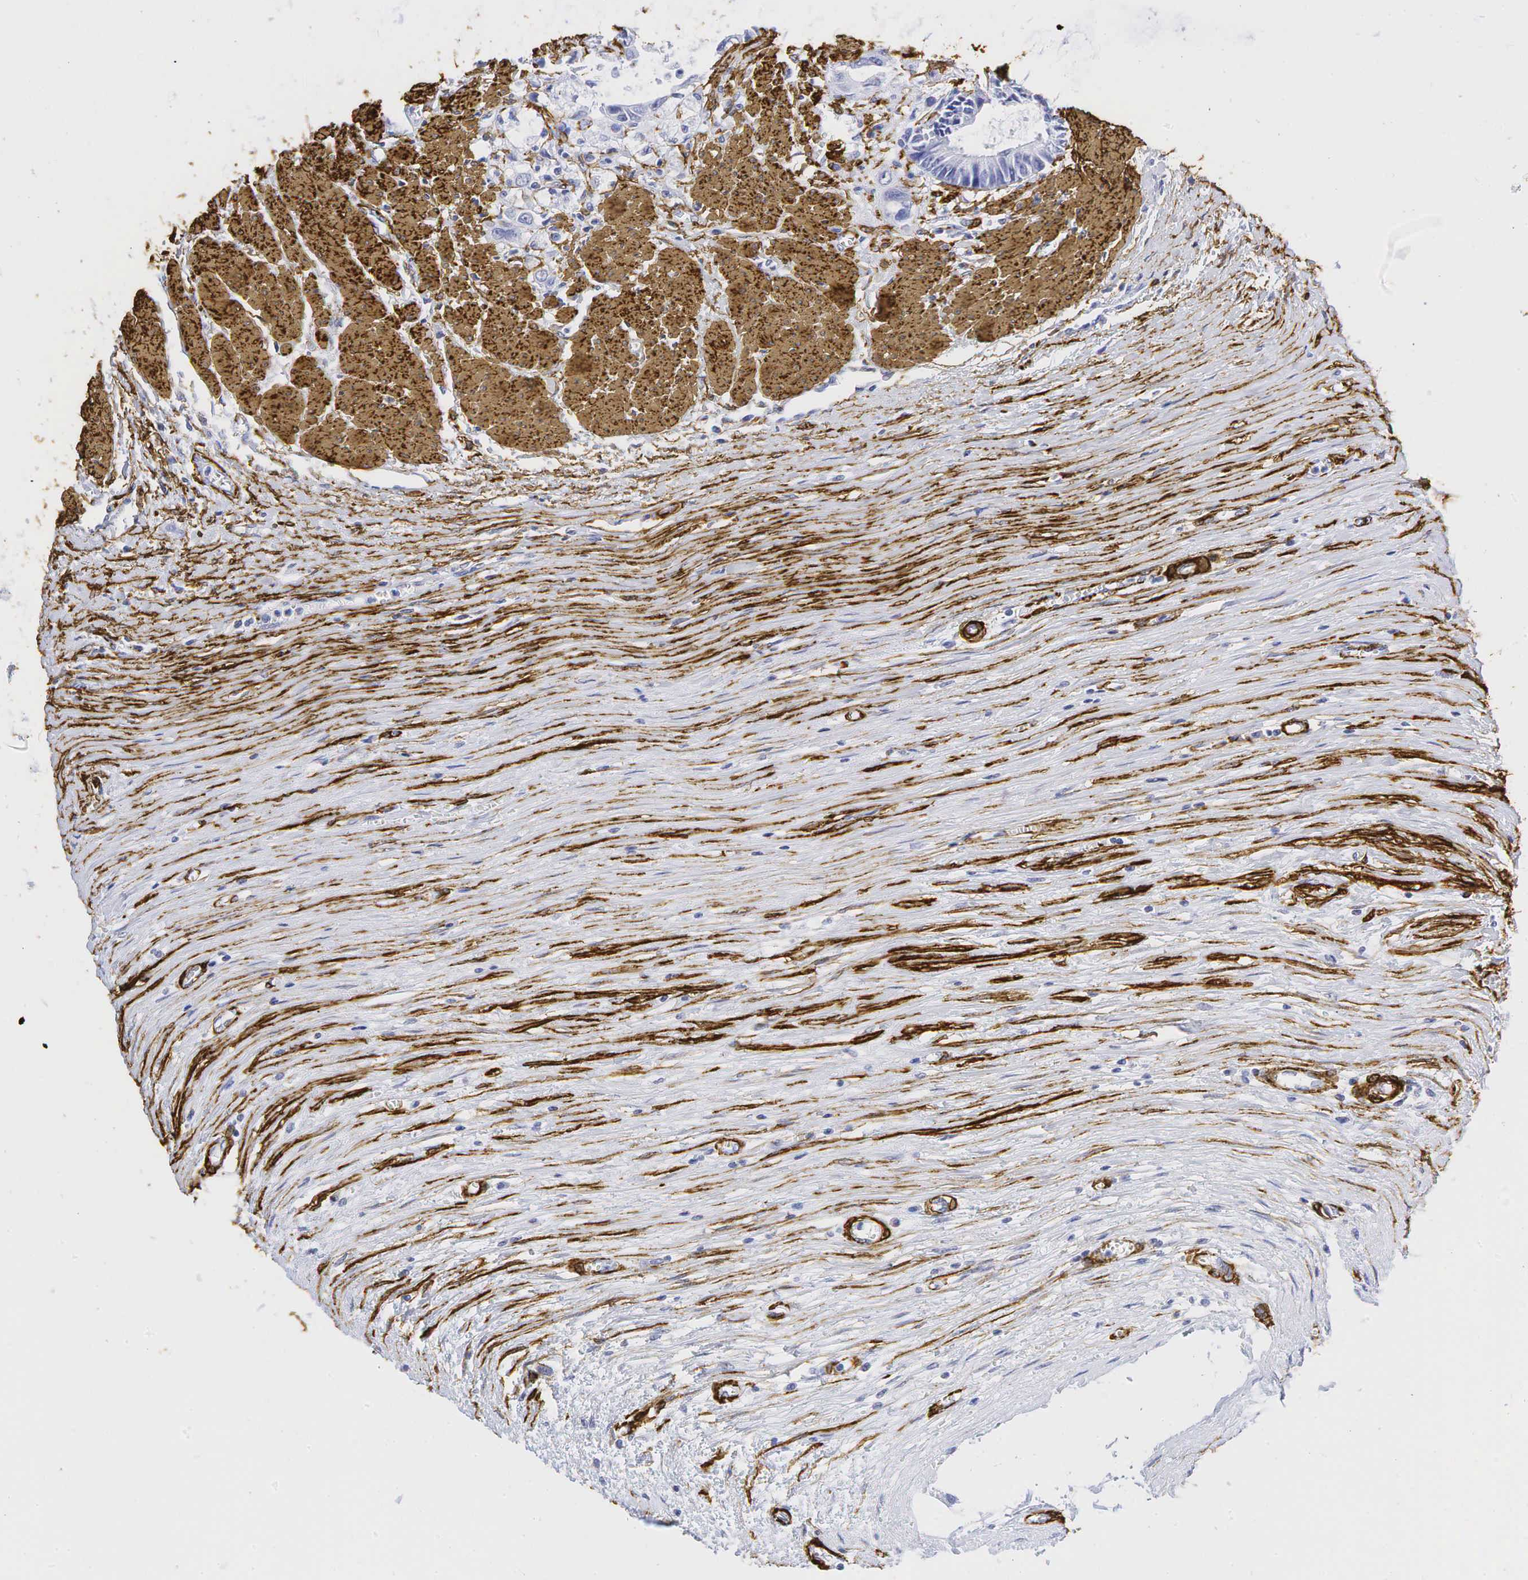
{"staining": {"intensity": "weak", "quantity": "25%-75%", "location": "nuclear"}, "tissue": "colorectal cancer", "cell_type": "Tumor cells", "image_type": "cancer", "snomed": [{"axis": "morphology", "description": "Adenocarcinoma, NOS"}, {"axis": "topography", "description": "Rectum"}], "caption": "Immunohistochemical staining of human colorectal cancer shows low levels of weak nuclear positivity in about 25%-75% of tumor cells.", "gene": "ACTA2", "patient": {"sex": "female", "age": 98}}